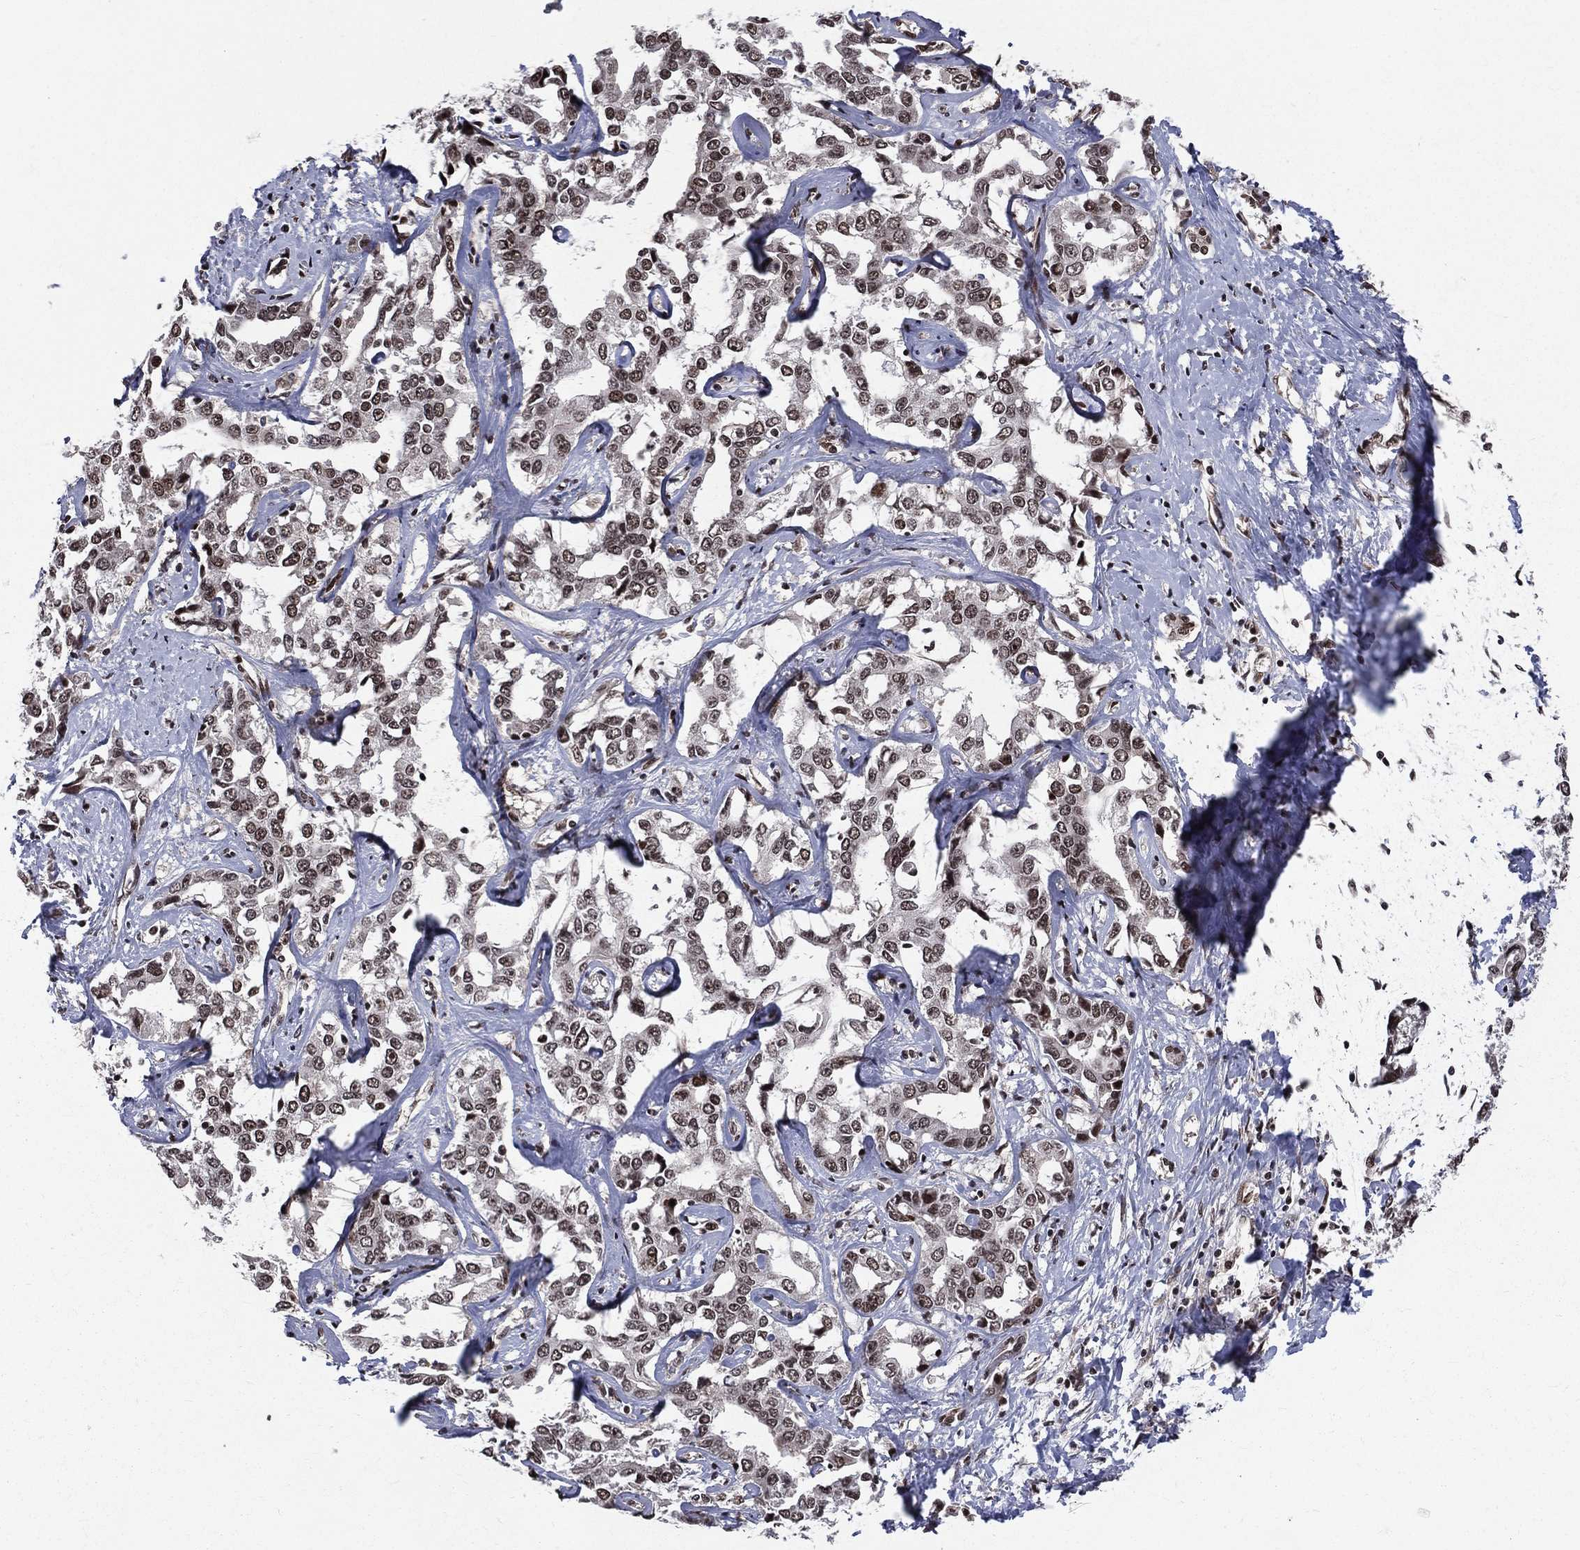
{"staining": {"intensity": "moderate", "quantity": ">75%", "location": "nuclear"}, "tissue": "liver cancer", "cell_type": "Tumor cells", "image_type": "cancer", "snomed": [{"axis": "morphology", "description": "Cholangiocarcinoma"}, {"axis": "topography", "description": "Liver"}], "caption": "Moderate nuclear expression for a protein is appreciated in approximately >75% of tumor cells of liver cancer (cholangiocarcinoma) using IHC.", "gene": "SMC3", "patient": {"sex": "male", "age": 59}}